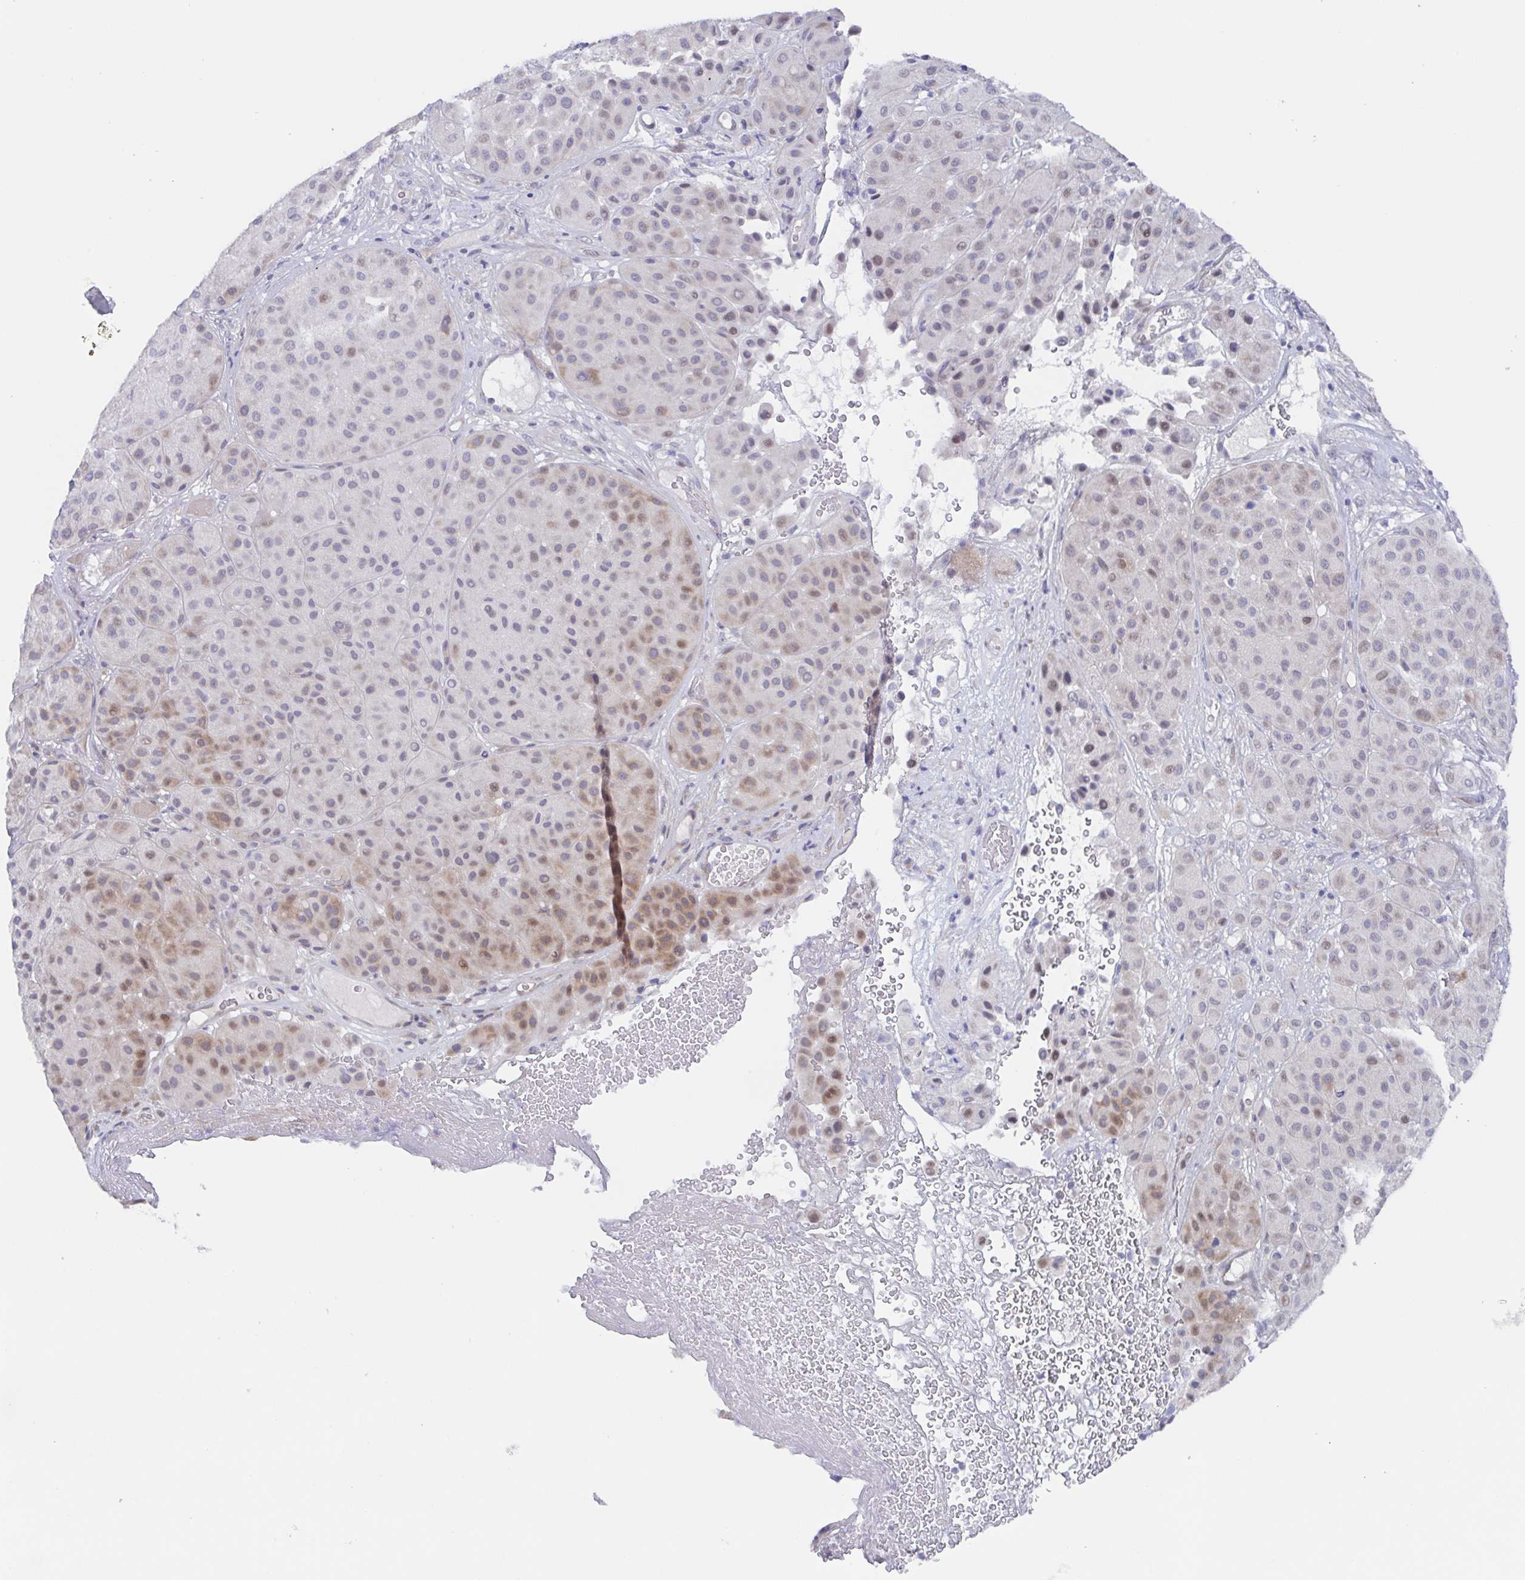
{"staining": {"intensity": "weak", "quantity": "<25%", "location": "cytoplasmic/membranous,nuclear"}, "tissue": "melanoma", "cell_type": "Tumor cells", "image_type": "cancer", "snomed": [{"axis": "morphology", "description": "Malignant melanoma, Metastatic site"}, {"axis": "topography", "description": "Smooth muscle"}], "caption": "This is an IHC photomicrograph of human melanoma. There is no positivity in tumor cells.", "gene": "POU2F3", "patient": {"sex": "male", "age": 41}}